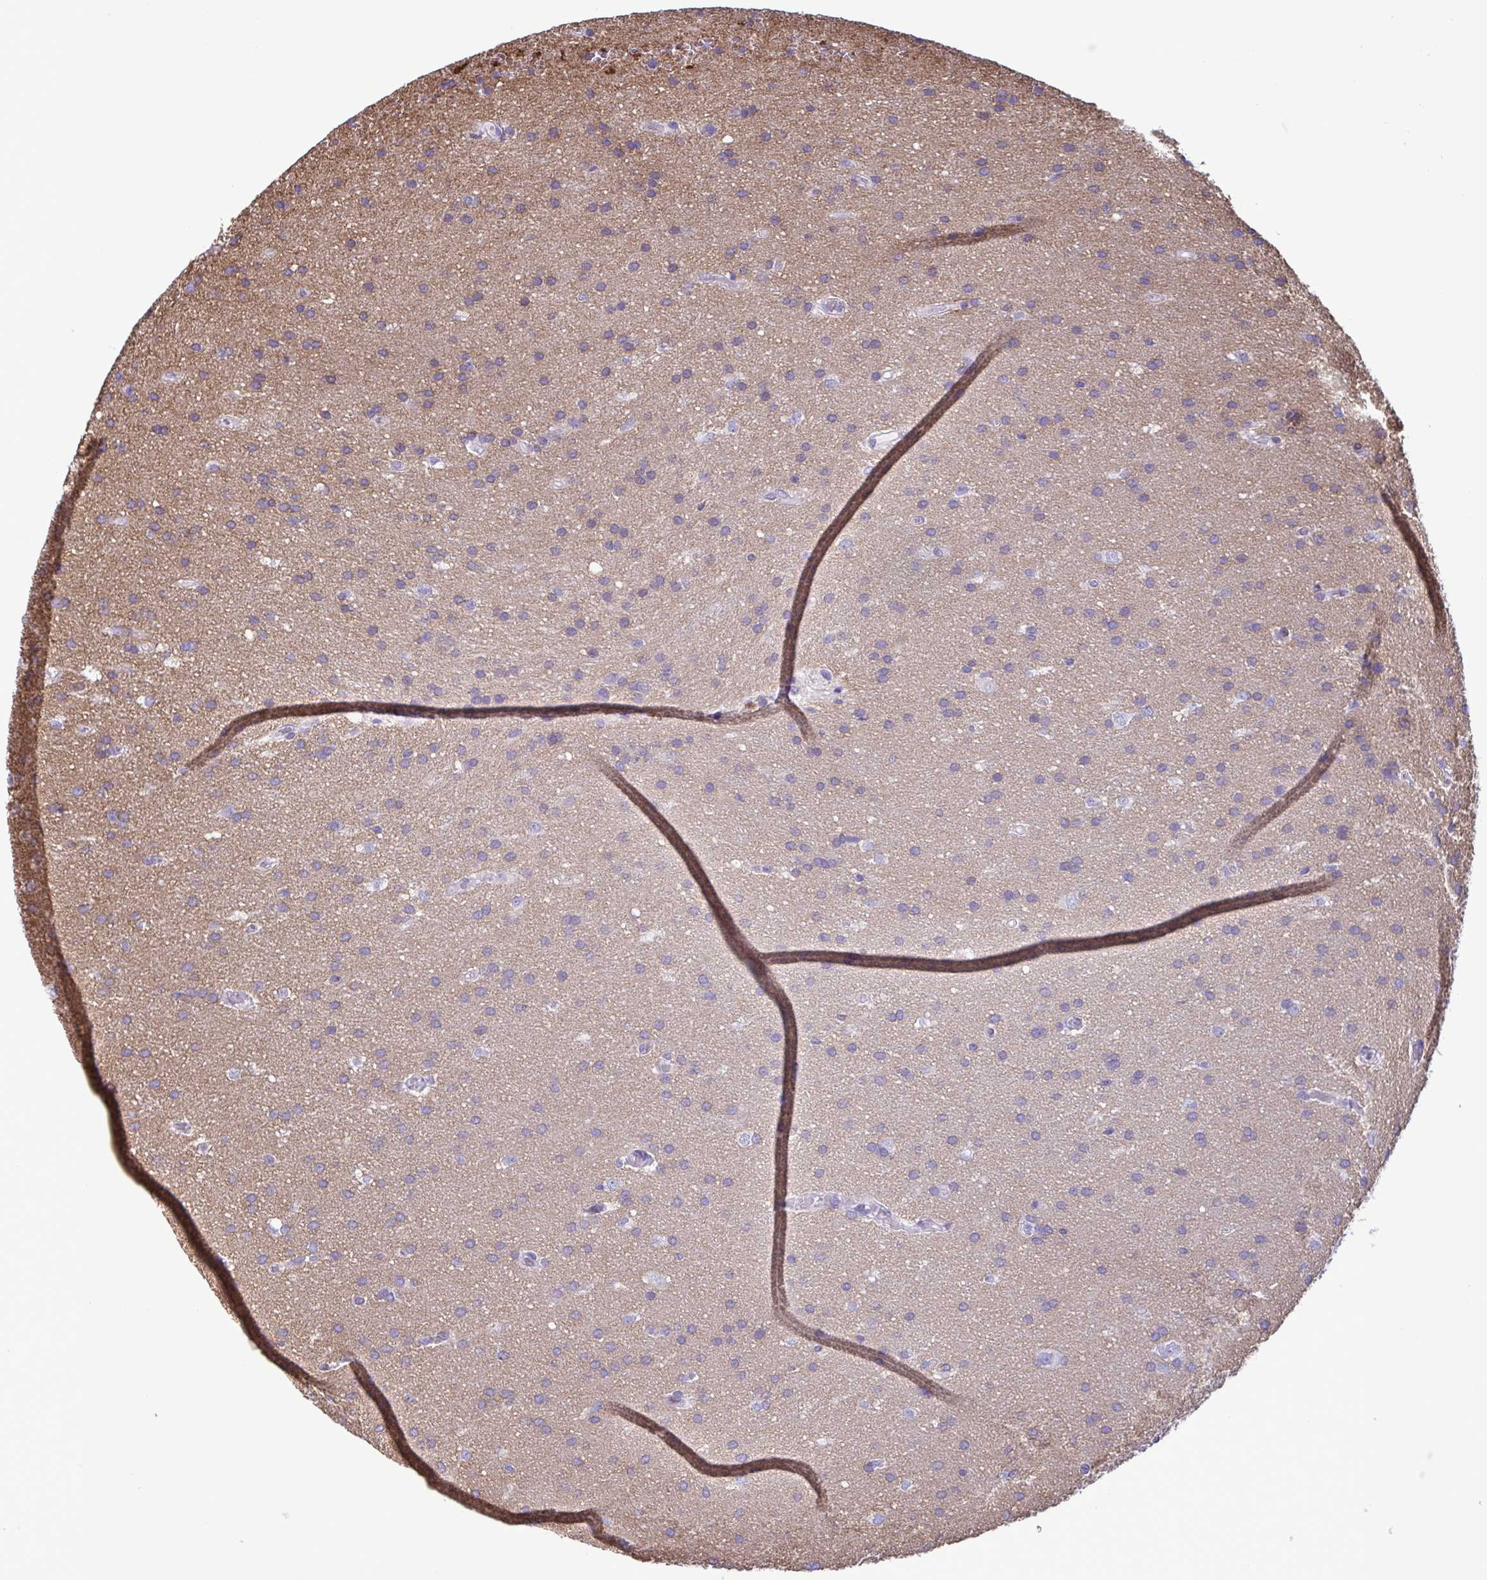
{"staining": {"intensity": "negative", "quantity": "none", "location": "none"}, "tissue": "glioma", "cell_type": "Tumor cells", "image_type": "cancer", "snomed": [{"axis": "morphology", "description": "Glioma, malignant, Low grade"}, {"axis": "topography", "description": "Brain"}], "caption": "Immunohistochemical staining of malignant glioma (low-grade) exhibits no significant staining in tumor cells. (Stains: DAB (3,3'-diaminobenzidine) immunohistochemistry with hematoxylin counter stain, Microscopy: brightfield microscopy at high magnification).", "gene": "IRF1", "patient": {"sex": "female", "age": 54}}